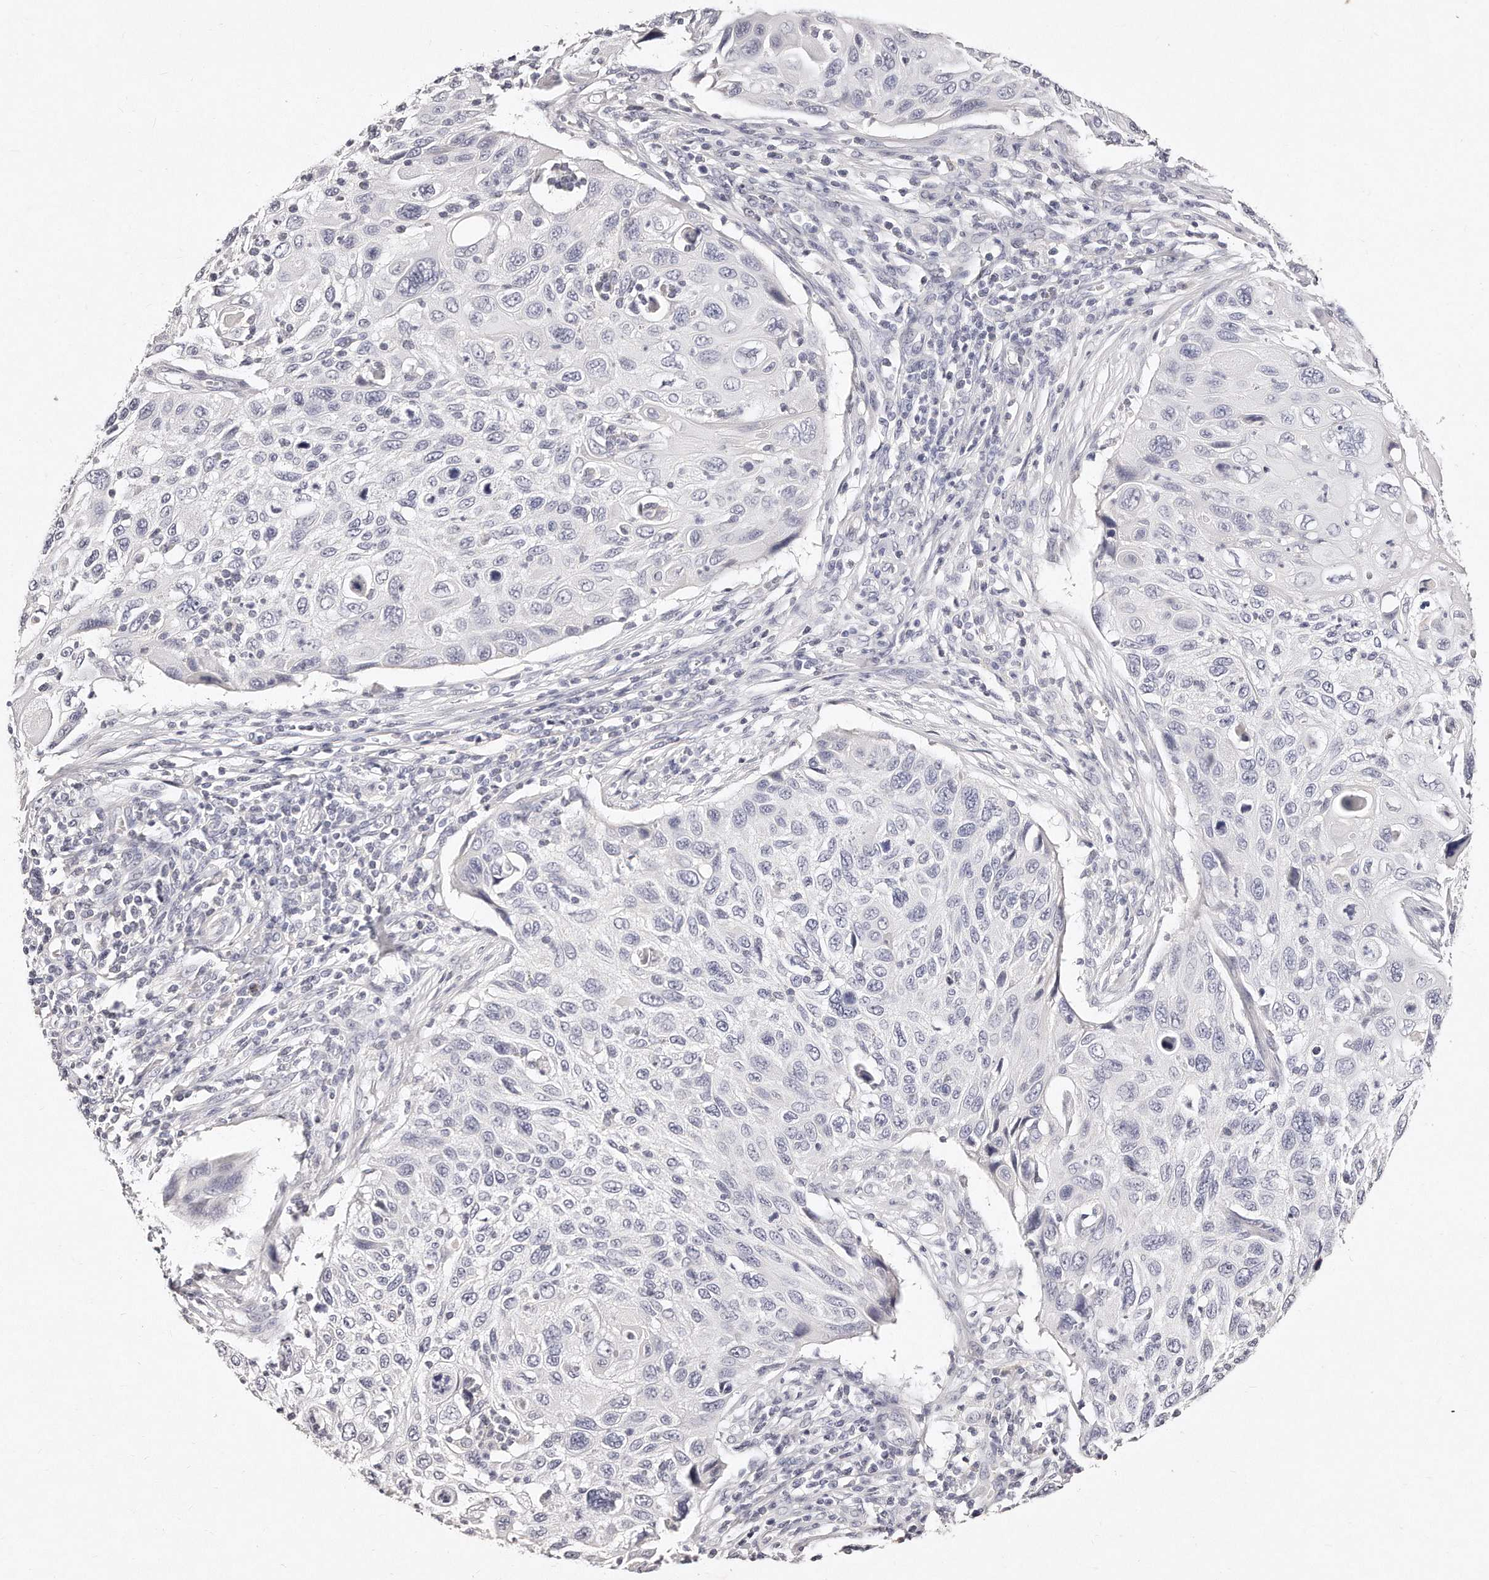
{"staining": {"intensity": "negative", "quantity": "none", "location": "none"}, "tissue": "cervical cancer", "cell_type": "Tumor cells", "image_type": "cancer", "snomed": [{"axis": "morphology", "description": "Squamous cell carcinoma, NOS"}, {"axis": "topography", "description": "Cervix"}], "caption": "Cervical squamous cell carcinoma stained for a protein using immunohistochemistry (IHC) reveals no positivity tumor cells.", "gene": "GDA", "patient": {"sex": "female", "age": 70}}